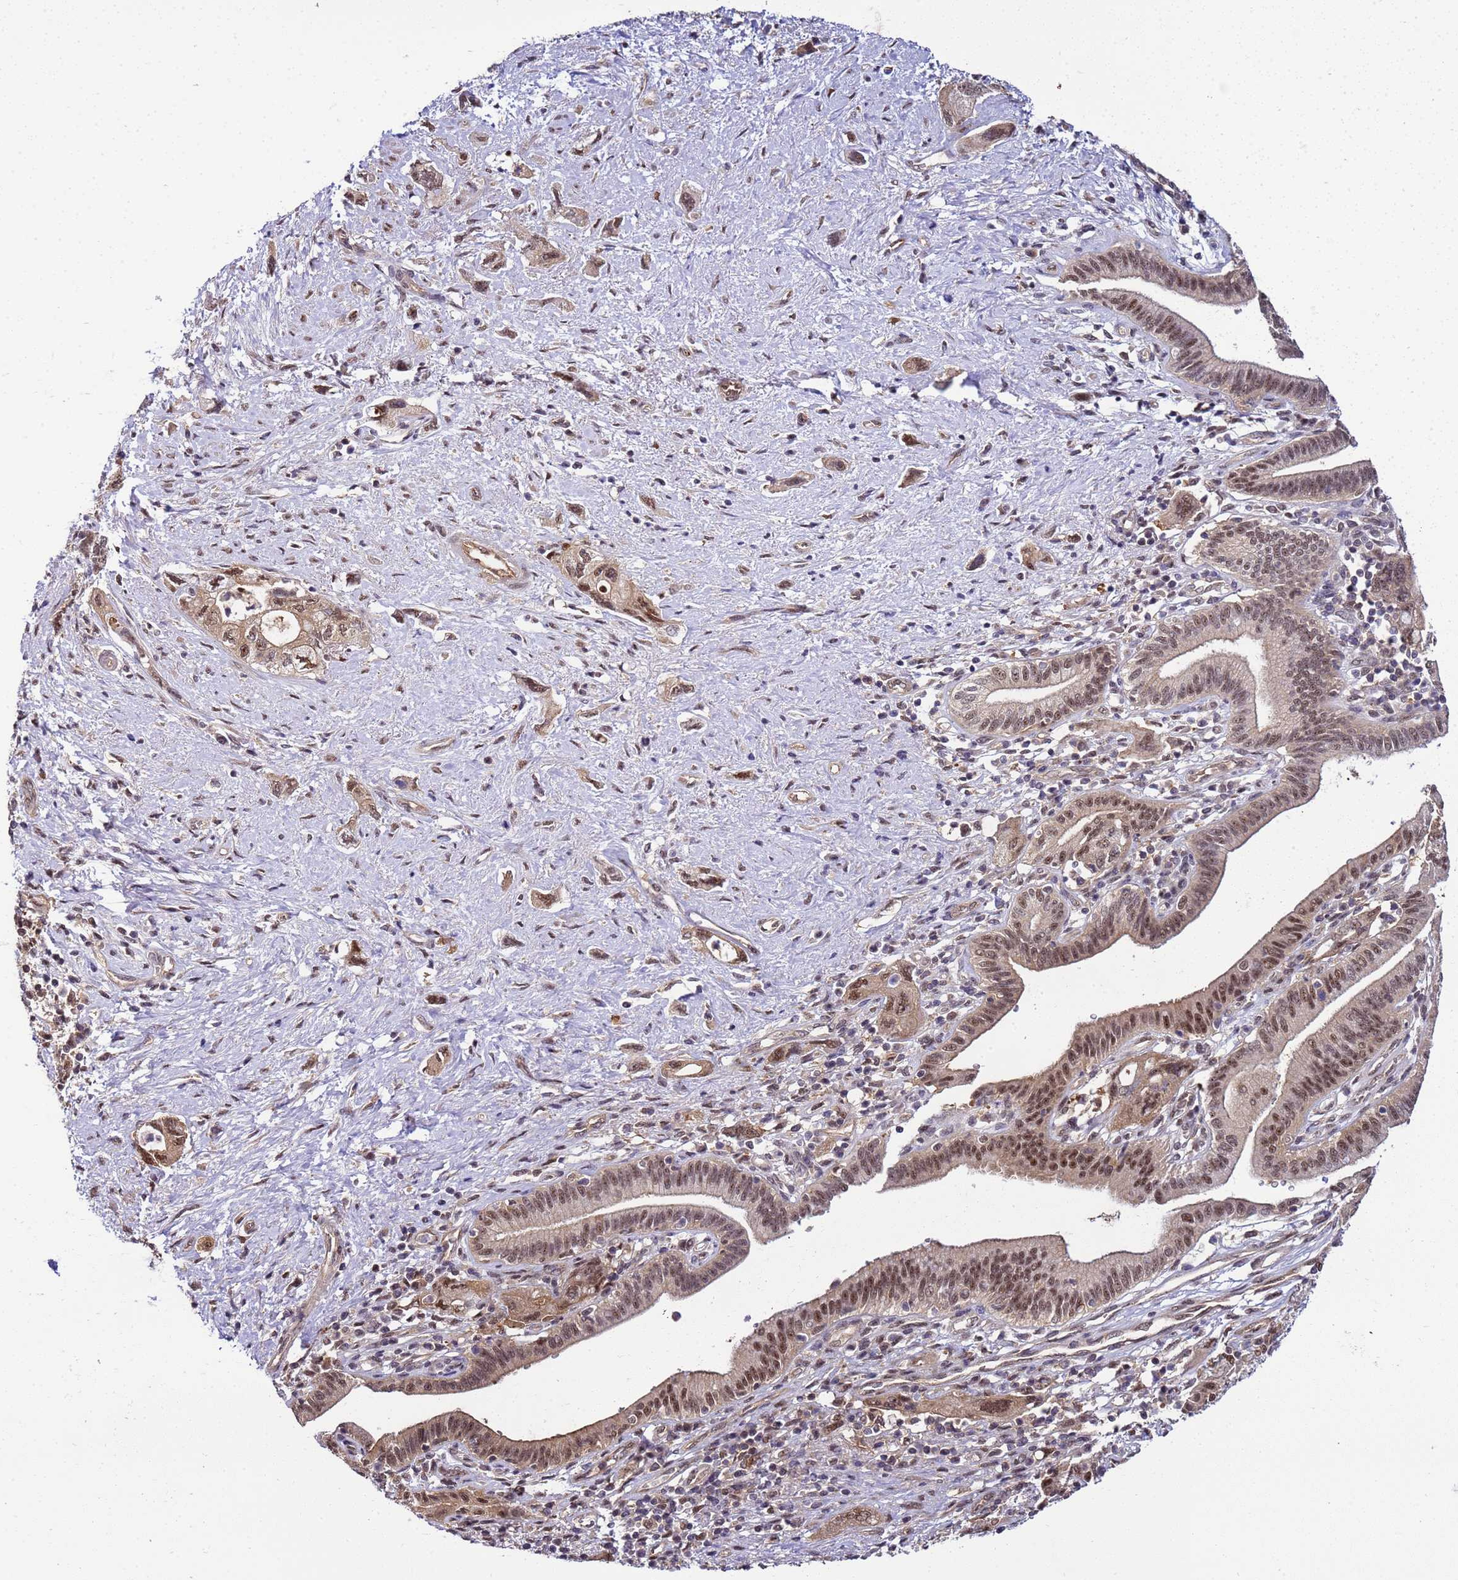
{"staining": {"intensity": "moderate", "quantity": ">75%", "location": "cytoplasmic/membranous,nuclear"}, "tissue": "pancreatic cancer", "cell_type": "Tumor cells", "image_type": "cancer", "snomed": [{"axis": "morphology", "description": "Adenocarcinoma, NOS"}, {"axis": "topography", "description": "Pancreas"}], "caption": "IHC of human pancreatic cancer shows medium levels of moderate cytoplasmic/membranous and nuclear staining in about >75% of tumor cells.", "gene": "GEN1", "patient": {"sex": "female", "age": 73}}